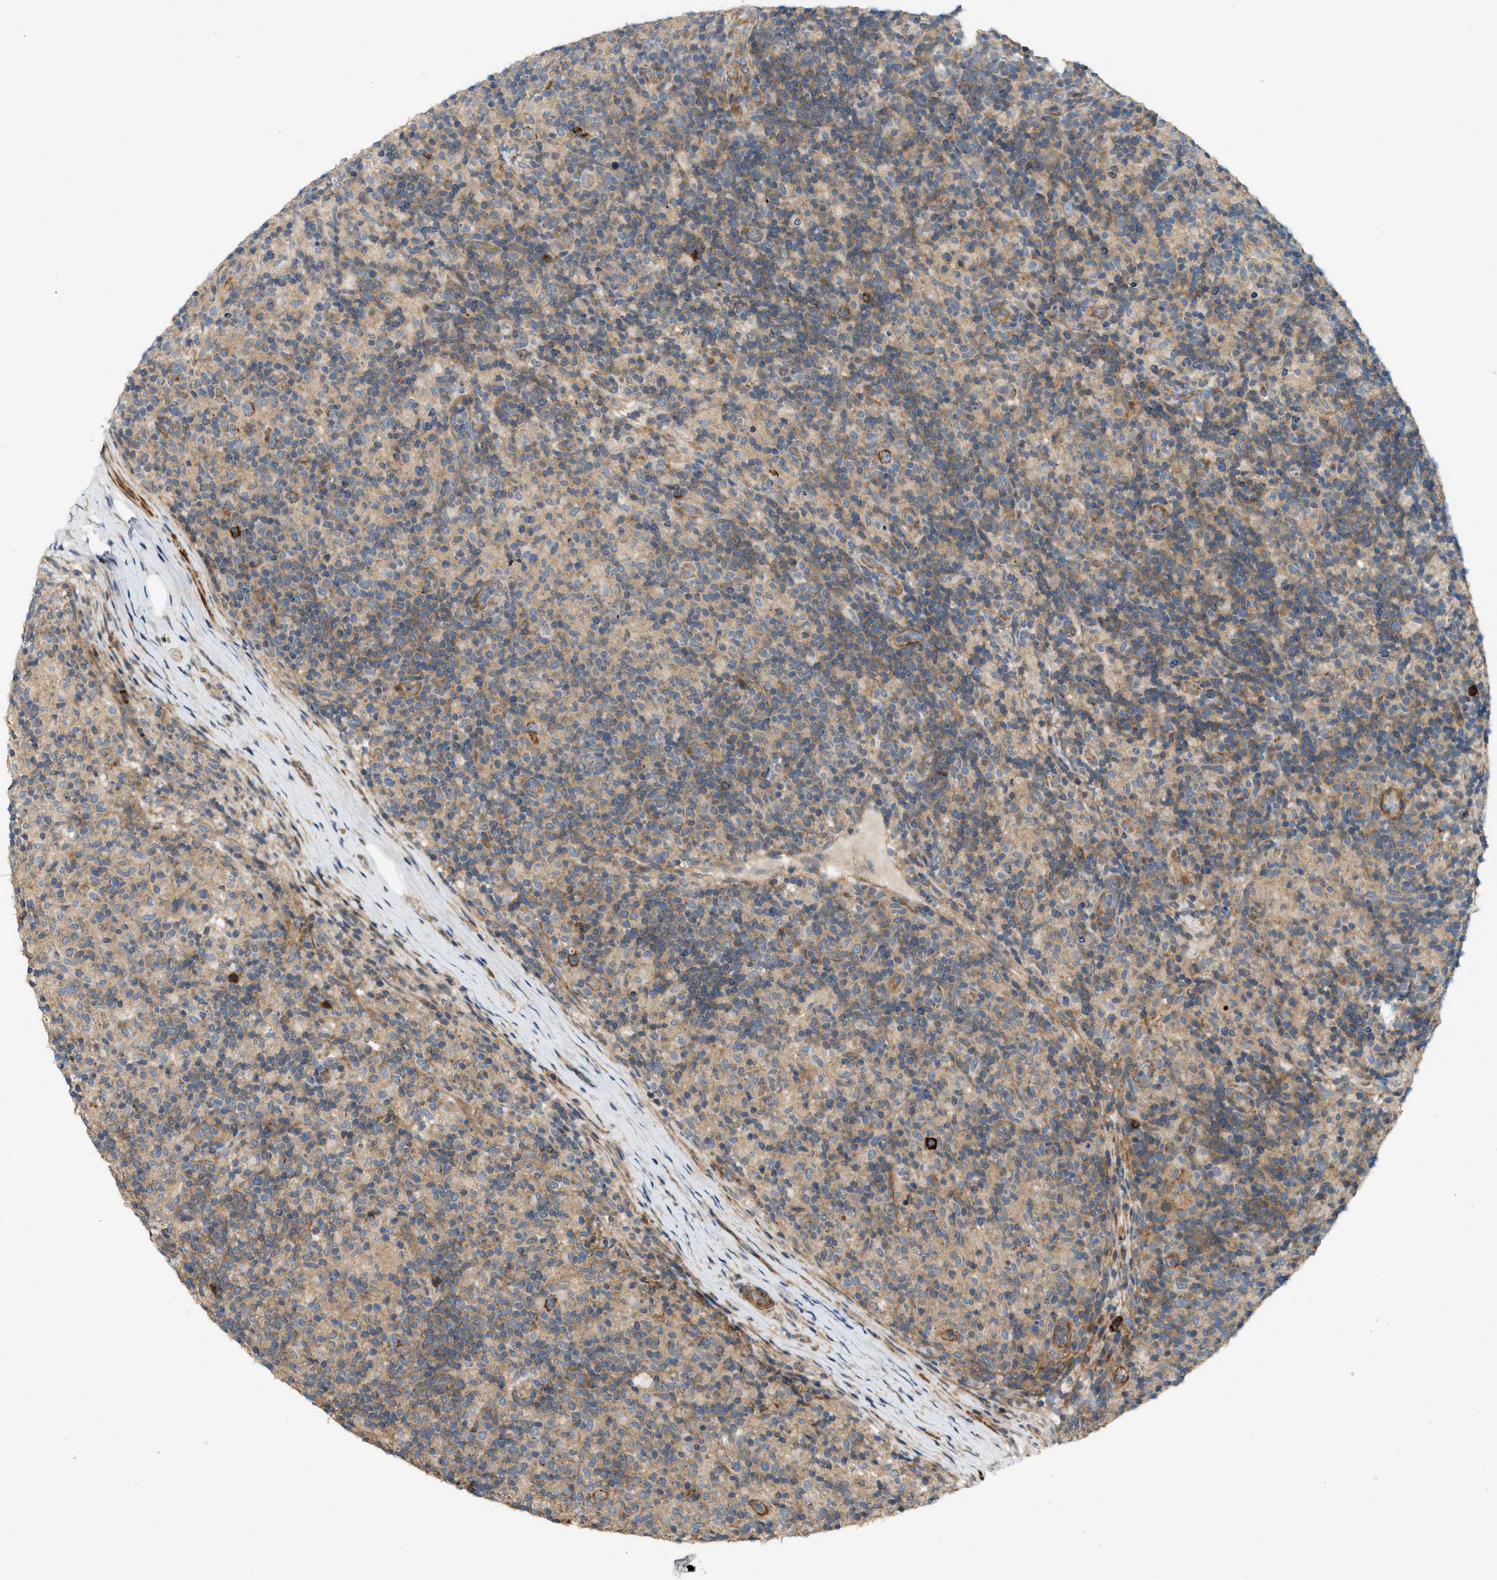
{"staining": {"intensity": "moderate", "quantity": ">75%", "location": "cytoplasmic/membranous"}, "tissue": "lymphoma", "cell_type": "Tumor cells", "image_type": "cancer", "snomed": [{"axis": "morphology", "description": "Hodgkin's disease, NOS"}, {"axis": "topography", "description": "Lymph node"}], "caption": "Tumor cells exhibit medium levels of moderate cytoplasmic/membranous positivity in about >75% of cells in Hodgkin's disease. (Stains: DAB (3,3'-diaminobenzidine) in brown, nuclei in blue, Microscopy: brightfield microscopy at high magnification).", "gene": "BTN3A2", "patient": {"sex": "male", "age": 70}}